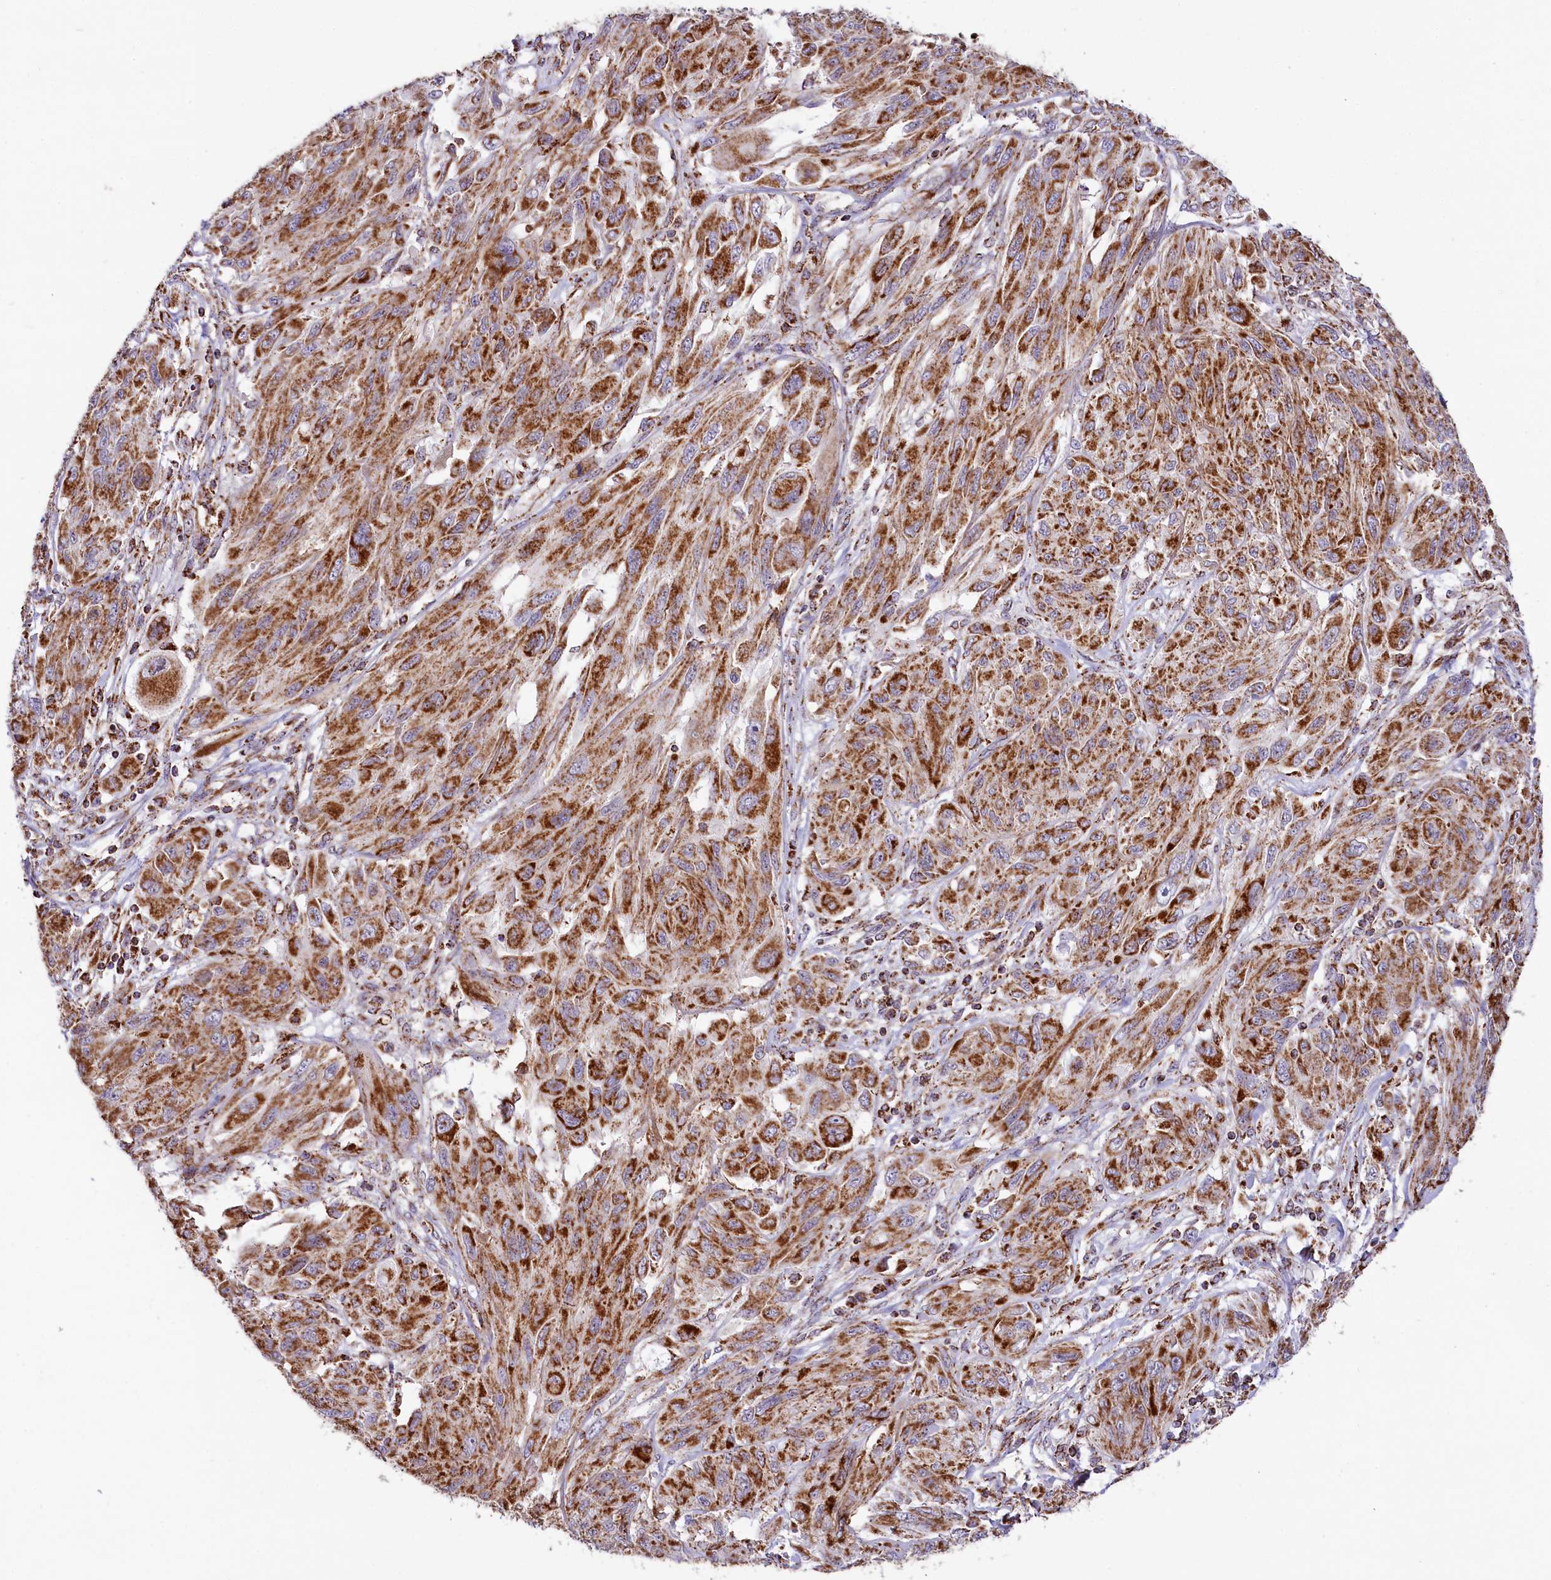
{"staining": {"intensity": "strong", "quantity": ">75%", "location": "cytoplasmic/membranous"}, "tissue": "melanoma", "cell_type": "Tumor cells", "image_type": "cancer", "snomed": [{"axis": "morphology", "description": "Malignant melanoma, NOS"}, {"axis": "topography", "description": "Skin"}], "caption": "Protein analysis of melanoma tissue shows strong cytoplasmic/membranous positivity in approximately >75% of tumor cells.", "gene": "NDUFA8", "patient": {"sex": "female", "age": 91}}